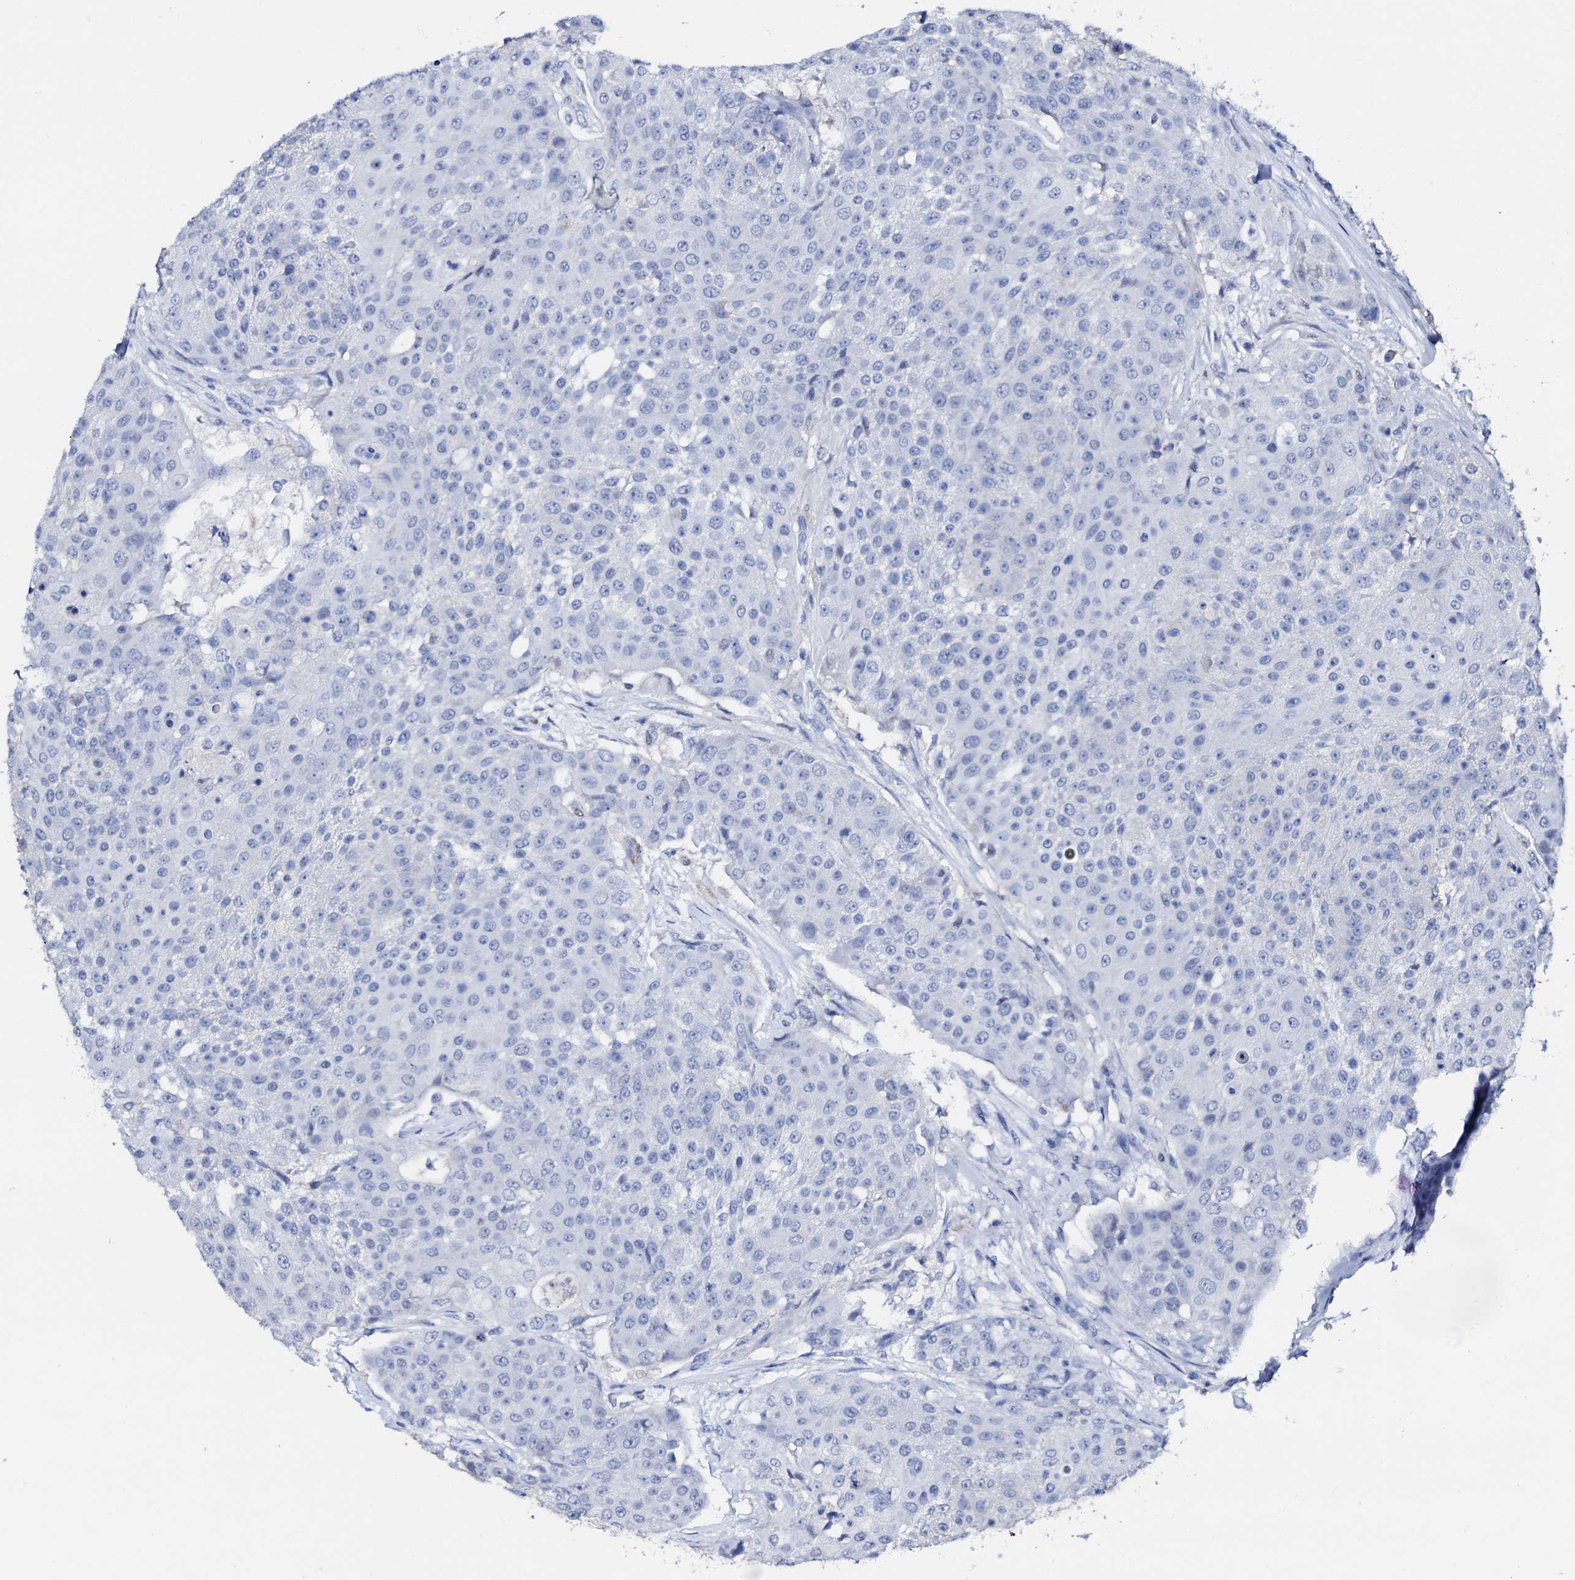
{"staining": {"intensity": "negative", "quantity": "none", "location": "none"}, "tissue": "urothelial cancer", "cell_type": "Tumor cells", "image_type": "cancer", "snomed": [{"axis": "morphology", "description": "Urothelial carcinoma, High grade"}, {"axis": "topography", "description": "Urinary bladder"}], "caption": "Immunohistochemistry (IHC) photomicrograph of urothelial carcinoma (high-grade) stained for a protein (brown), which shows no staining in tumor cells.", "gene": "NRIP2", "patient": {"sex": "female", "age": 63}}